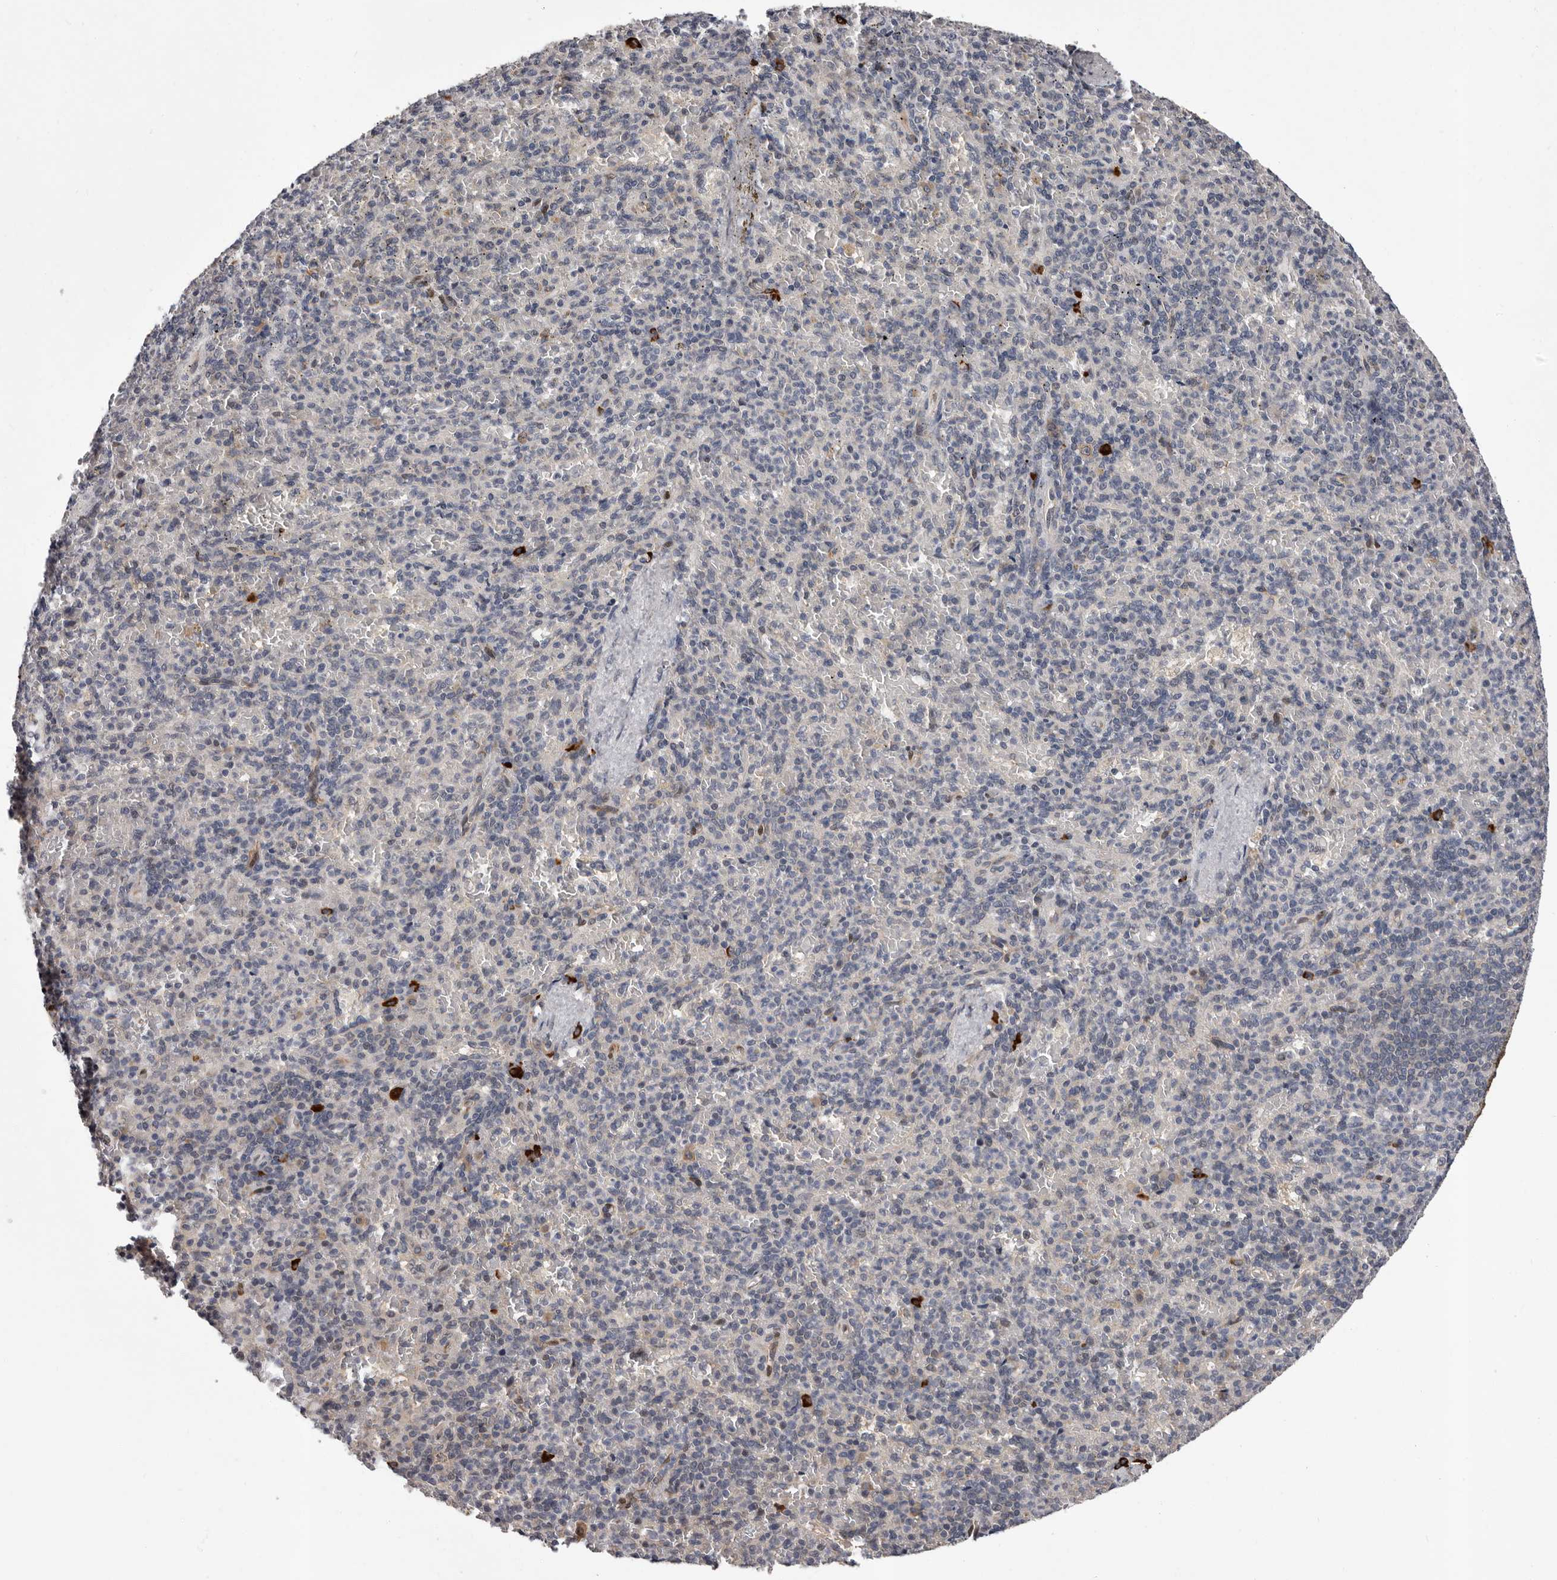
{"staining": {"intensity": "strong", "quantity": "<25%", "location": "cytoplasmic/membranous"}, "tissue": "spleen", "cell_type": "Cells in red pulp", "image_type": "normal", "snomed": [{"axis": "morphology", "description": "Normal tissue, NOS"}, {"axis": "topography", "description": "Spleen"}], "caption": "Immunohistochemistry micrograph of benign spleen: spleen stained using IHC shows medium levels of strong protein expression localized specifically in the cytoplasmic/membranous of cells in red pulp, appearing as a cytoplasmic/membranous brown color.", "gene": "MED8", "patient": {"sex": "female", "age": 74}}